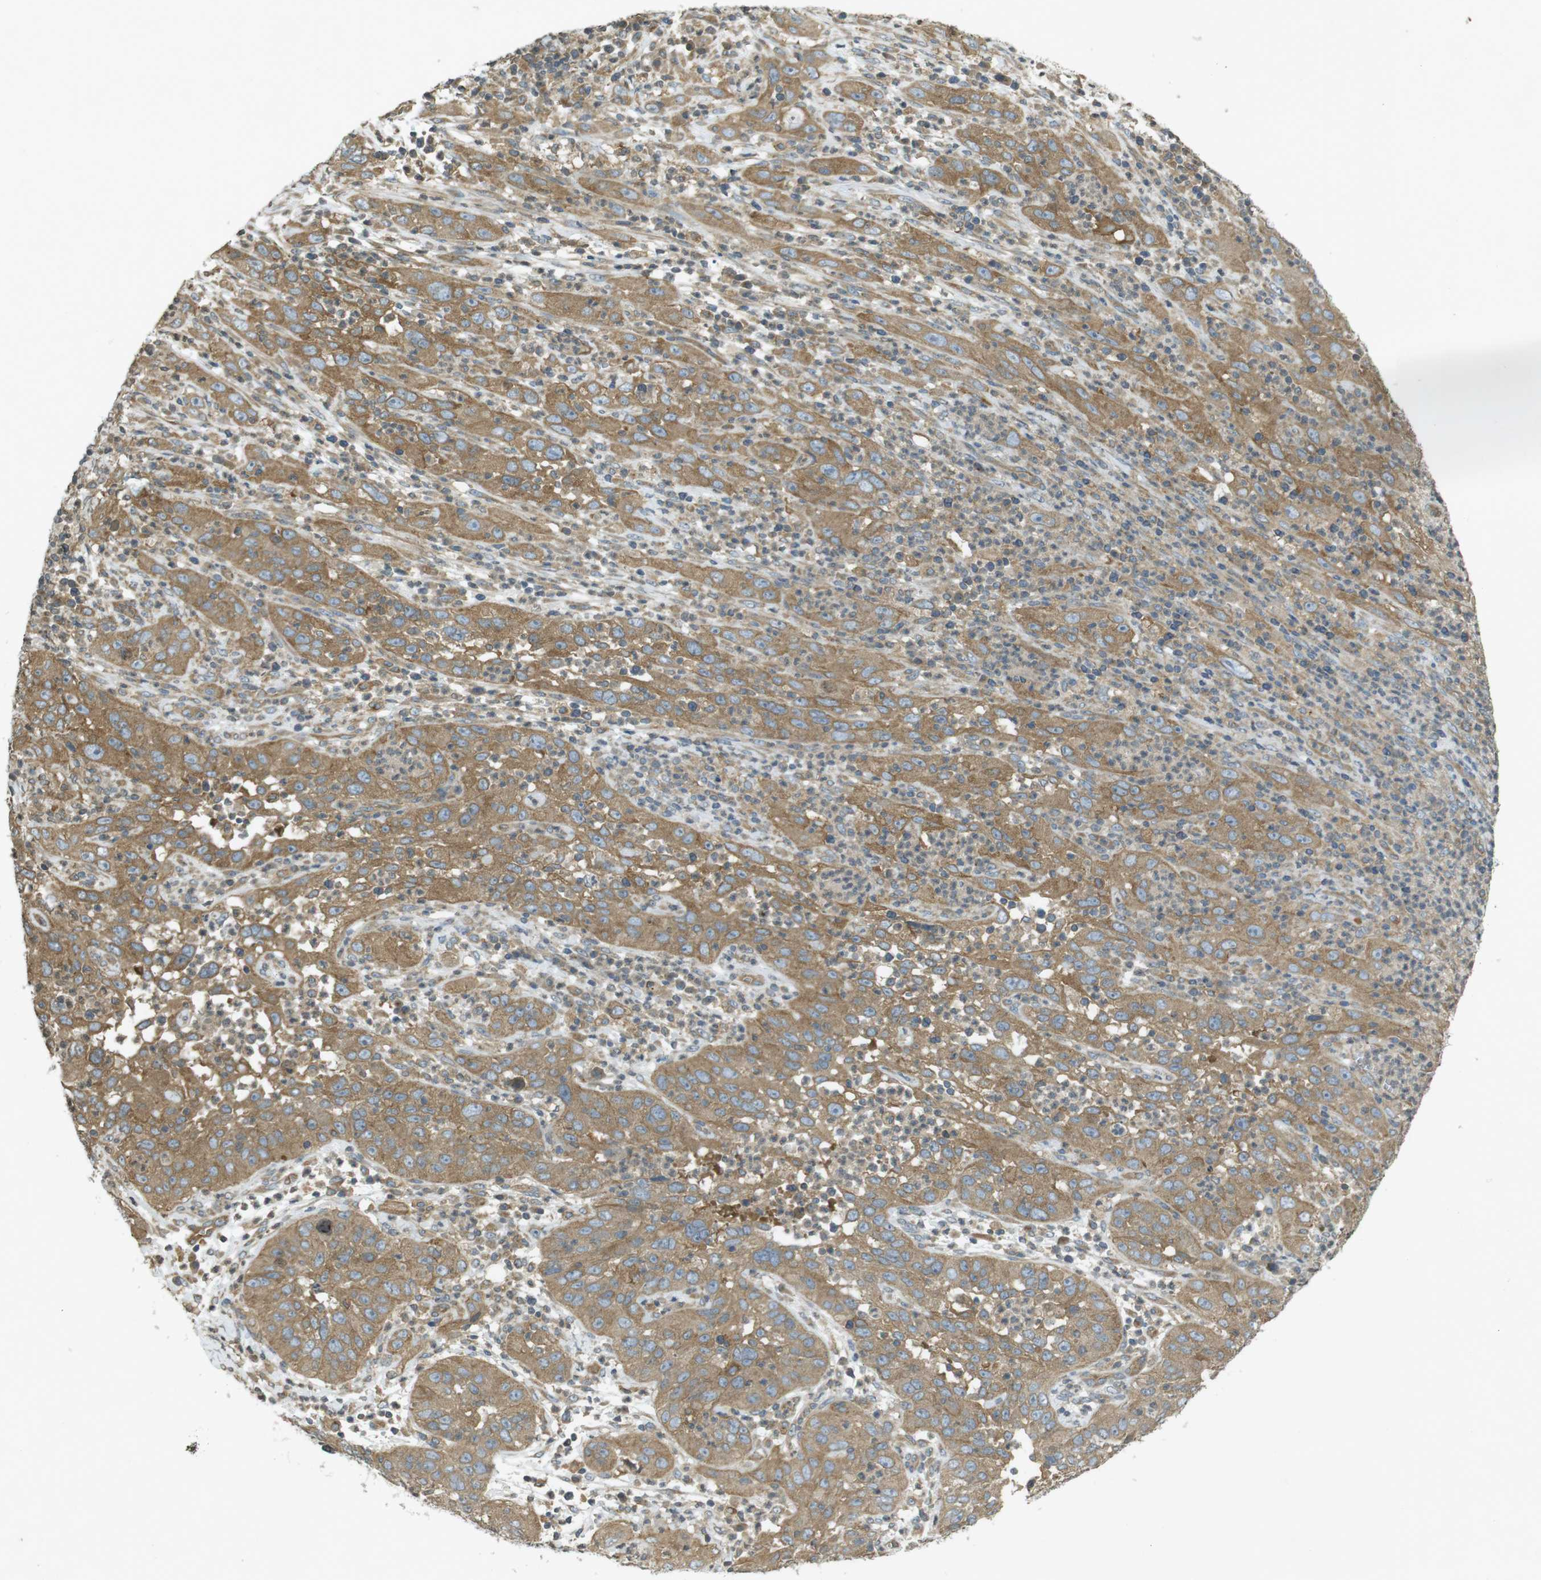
{"staining": {"intensity": "moderate", "quantity": ">75%", "location": "cytoplasmic/membranous"}, "tissue": "cervical cancer", "cell_type": "Tumor cells", "image_type": "cancer", "snomed": [{"axis": "morphology", "description": "Squamous cell carcinoma, NOS"}, {"axis": "topography", "description": "Cervix"}], "caption": "Human cervical squamous cell carcinoma stained with a protein marker demonstrates moderate staining in tumor cells.", "gene": "KIF5B", "patient": {"sex": "female", "age": 32}}